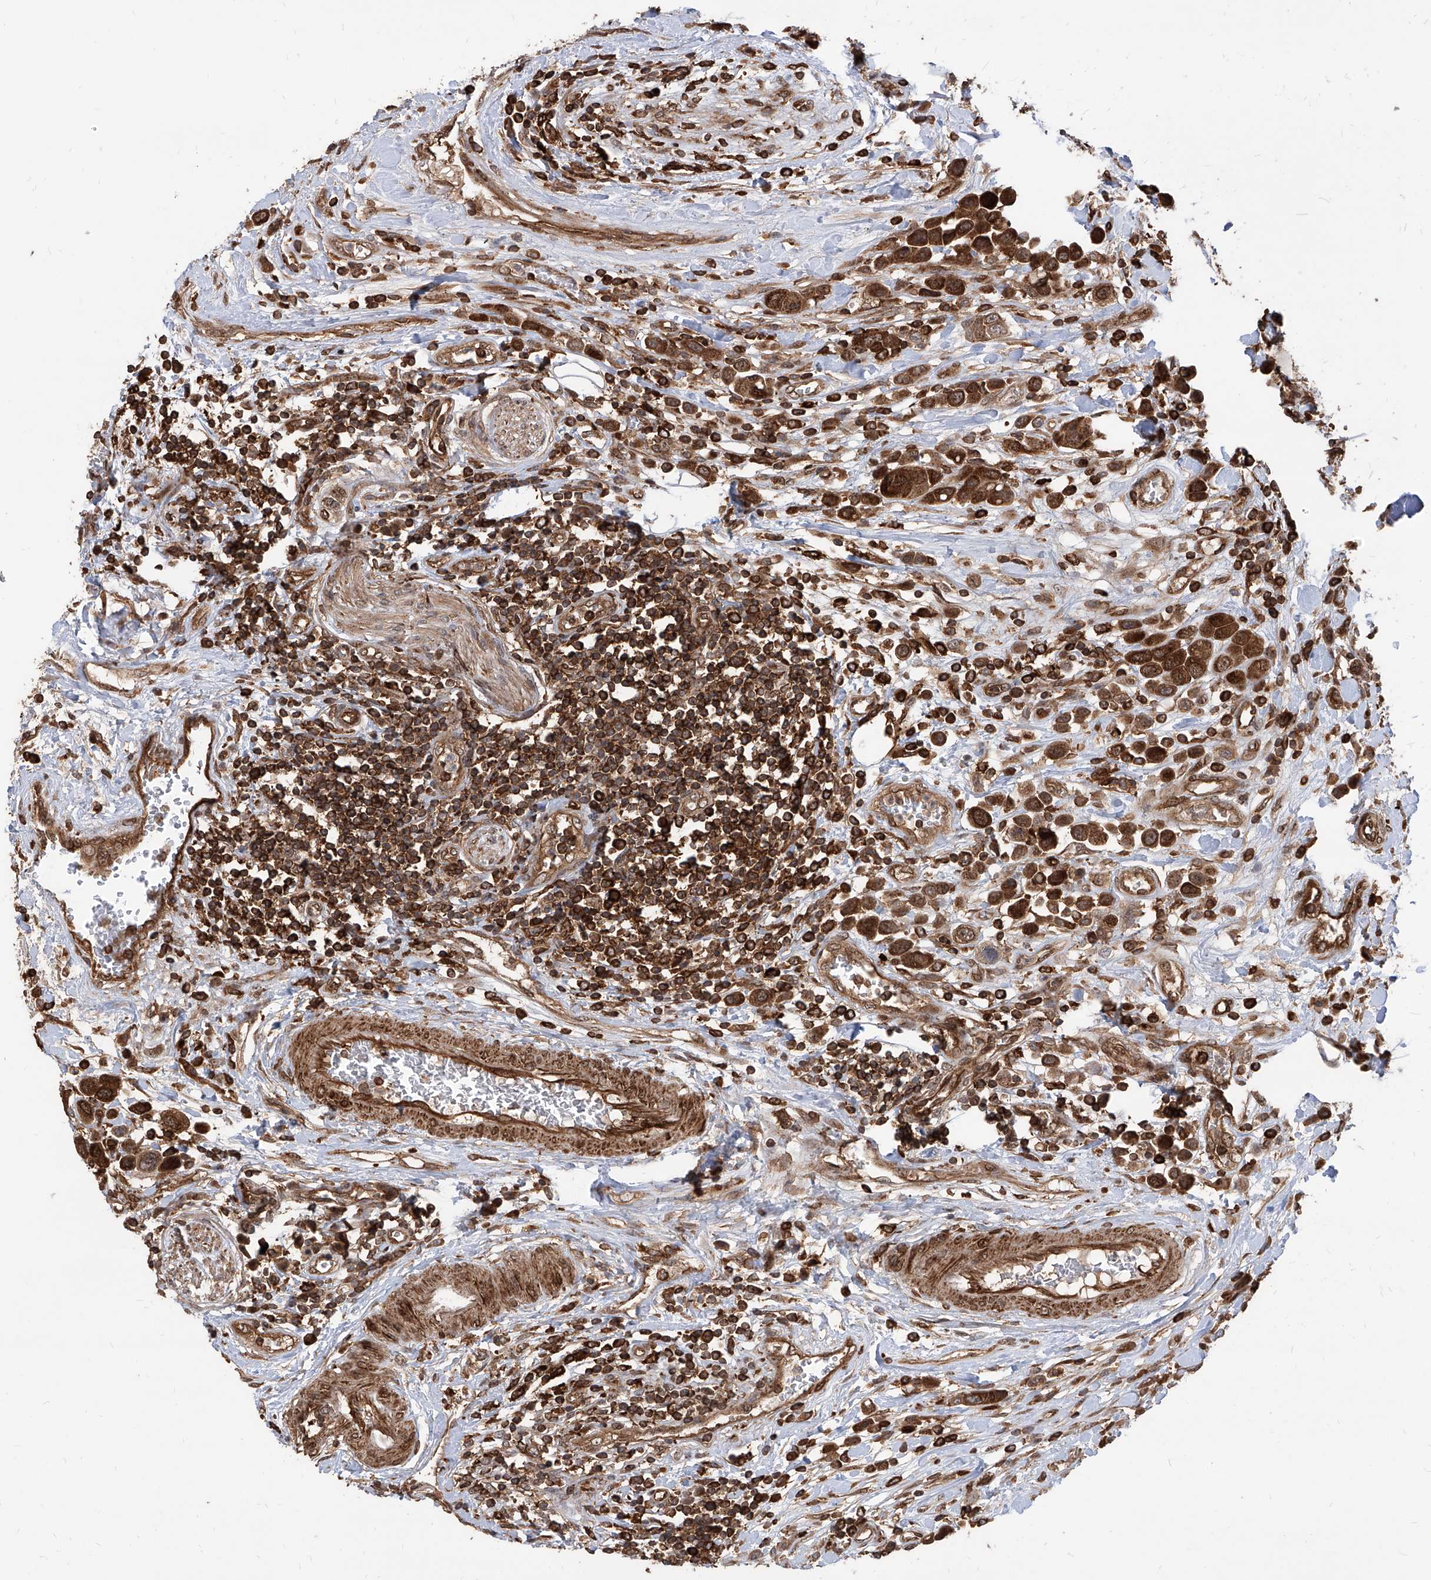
{"staining": {"intensity": "strong", "quantity": ">75%", "location": "cytoplasmic/membranous"}, "tissue": "urothelial cancer", "cell_type": "Tumor cells", "image_type": "cancer", "snomed": [{"axis": "morphology", "description": "Urothelial carcinoma, High grade"}, {"axis": "topography", "description": "Urinary bladder"}], "caption": "Protein staining of urothelial carcinoma (high-grade) tissue displays strong cytoplasmic/membranous staining in about >75% of tumor cells.", "gene": "MAGED2", "patient": {"sex": "male", "age": 50}}